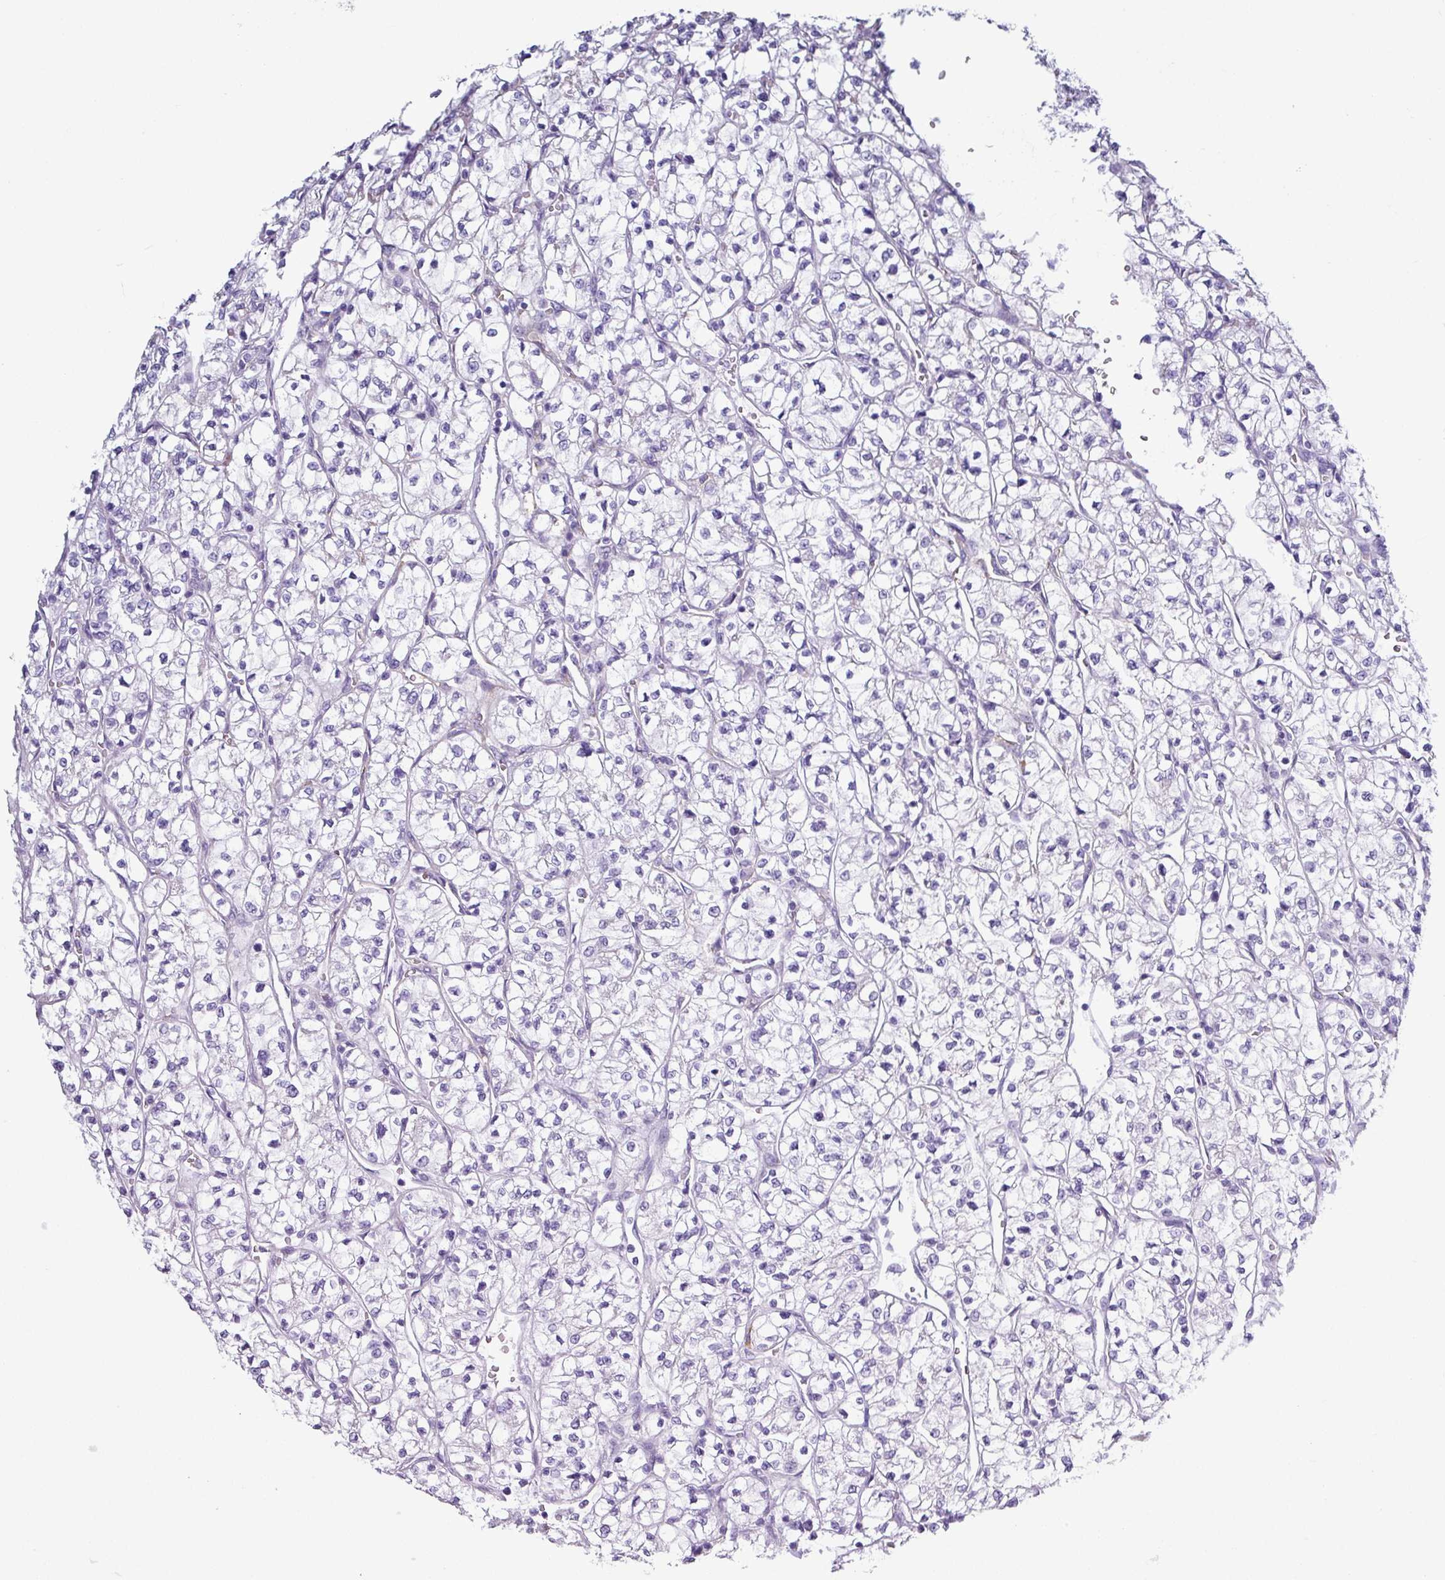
{"staining": {"intensity": "negative", "quantity": "none", "location": "none"}, "tissue": "renal cancer", "cell_type": "Tumor cells", "image_type": "cancer", "snomed": [{"axis": "morphology", "description": "Adenocarcinoma, NOS"}, {"axis": "topography", "description": "Kidney"}], "caption": "The image demonstrates no staining of tumor cells in adenocarcinoma (renal).", "gene": "ABCC5", "patient": {"sex": "female", "age": 64}}